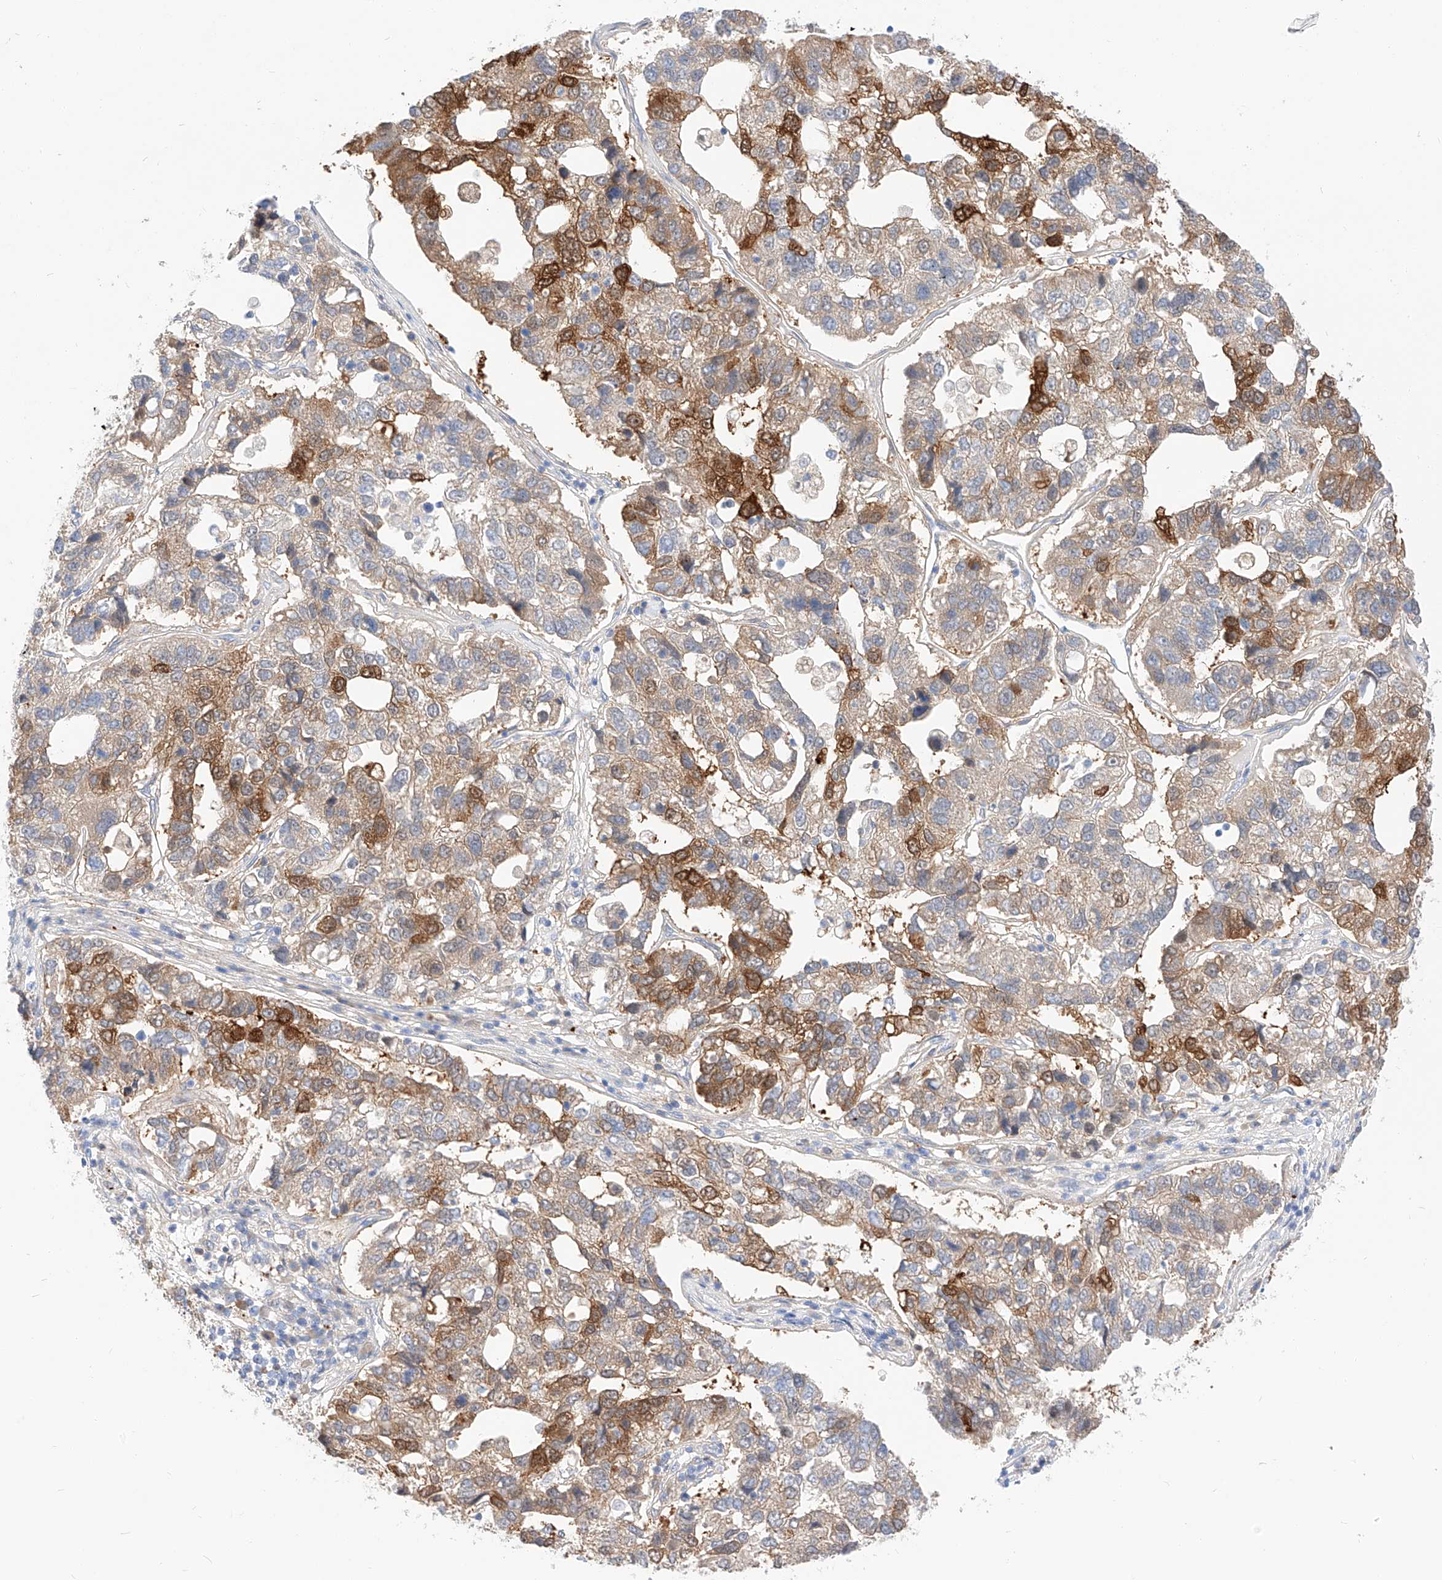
{"staining": {"intensity": "strong", "quantity": "25%-75%", "location": "cytoplasmic/membranous"}, "tissue": "pancreatic cancer", "cell_type": "Tumor cells", "image_type": "cancer", "snomed": [{"axis": "morphology", "description": "Adenocarcinoma, NOS"}, {"axis": "topography", "description": "Pancreas"}], "caption": "This is a micrograph of immunohistochemistry staining of adenocarcinoma (pancreatic), which shows strong expression in the cytoplasmic/membranous of tumor cells.", "gene": "MAP7", "patient": {"sex": "female", "age": 61}}